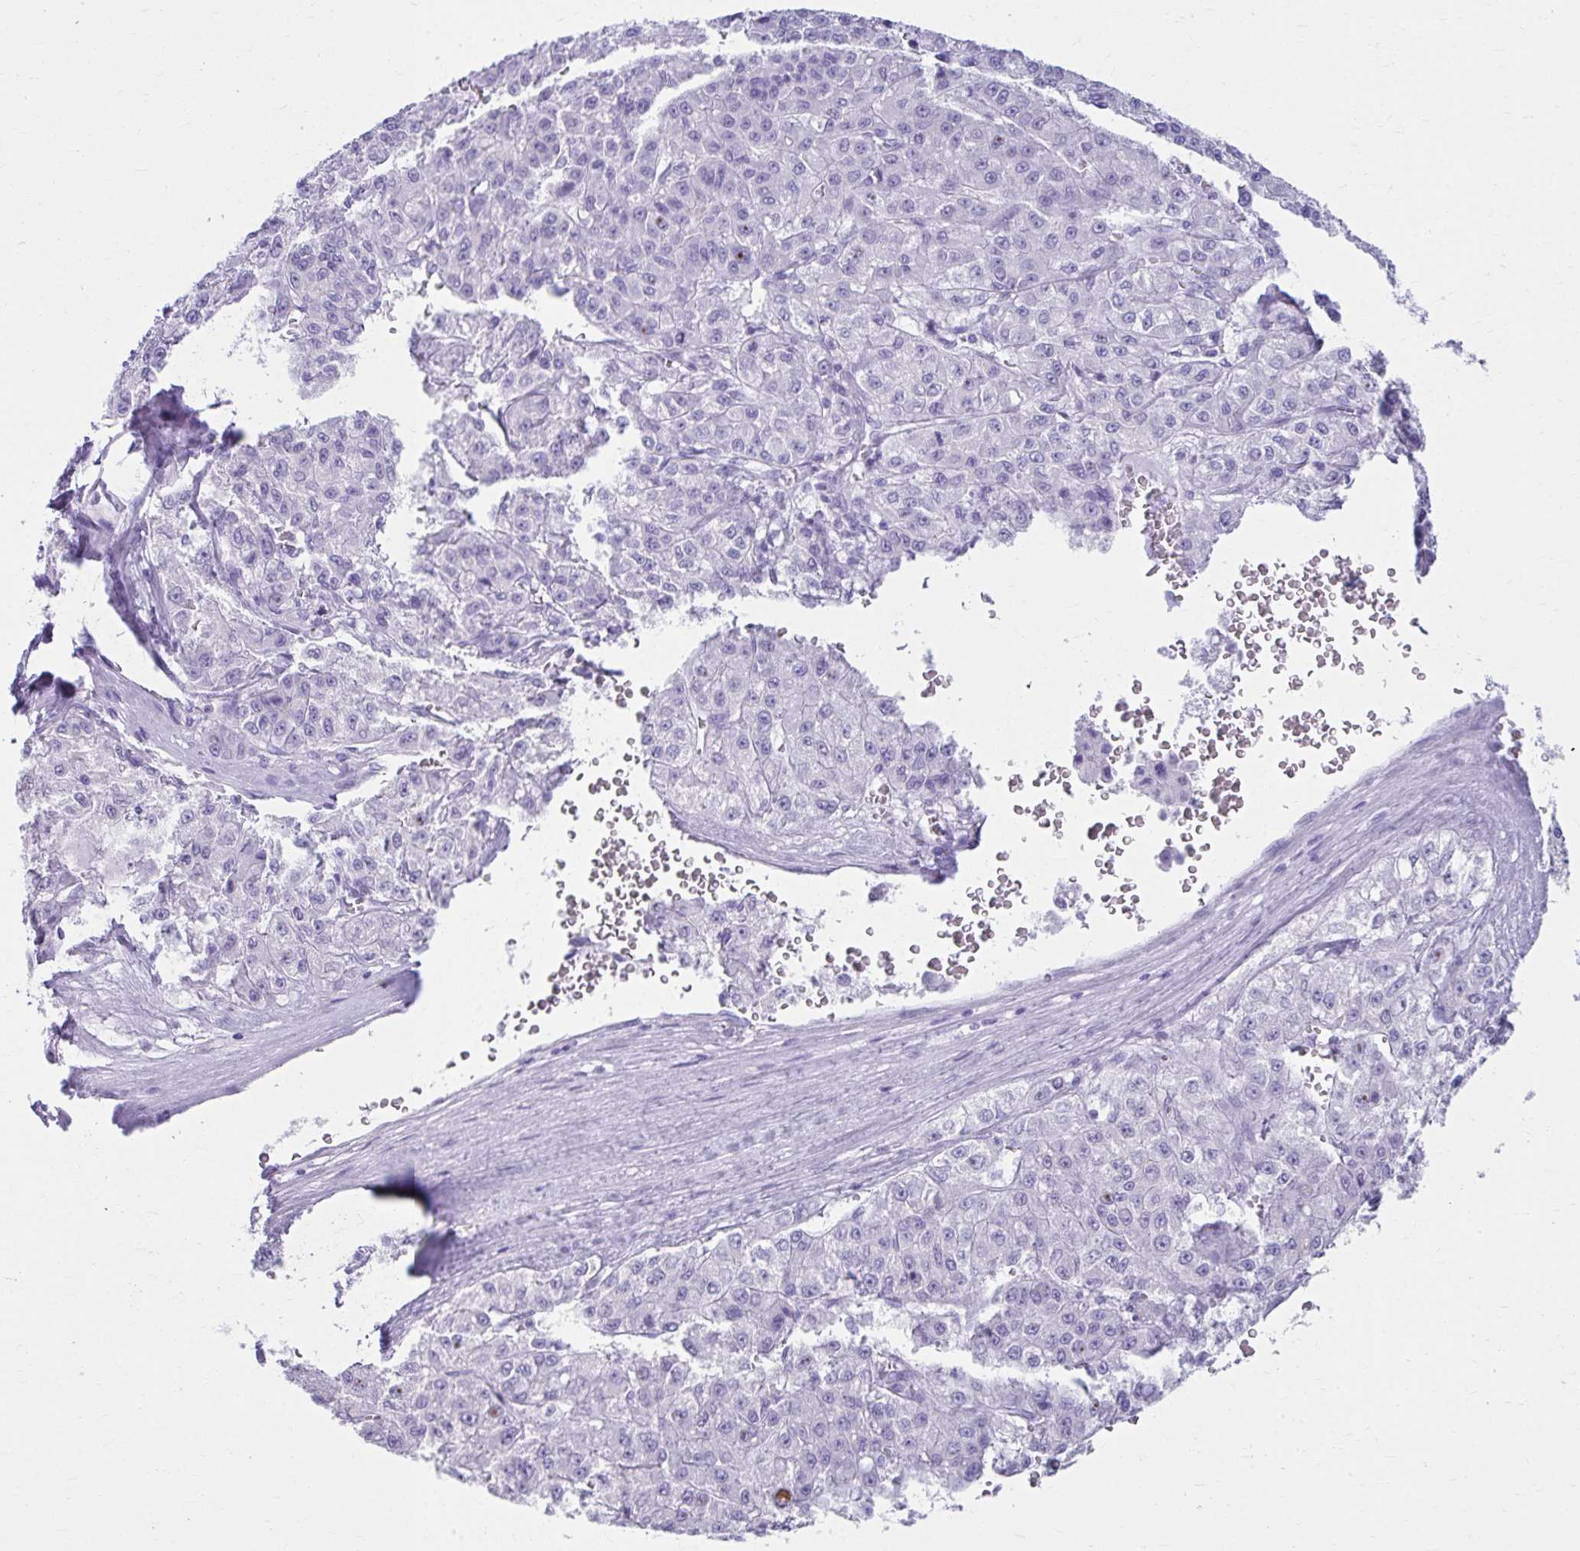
{"staining": {"intensity": "negative", "quantity": "none", "location": "none"}, "tissue": "liver cancer", "cell_type": "Tumor cells", "image_type": "cancer", "snomed": [{"axis": "morphology", "description": "Carcinoma, Hepatocellular, NOS"}, {"axis": "topography", "description": "Liver"}], "caption": "Tumor cells show no significant protein positivity in liver hepatocellular carcinoma.", "gene": "ATP4B", "patient": {"sex": "male", "age": 70}}